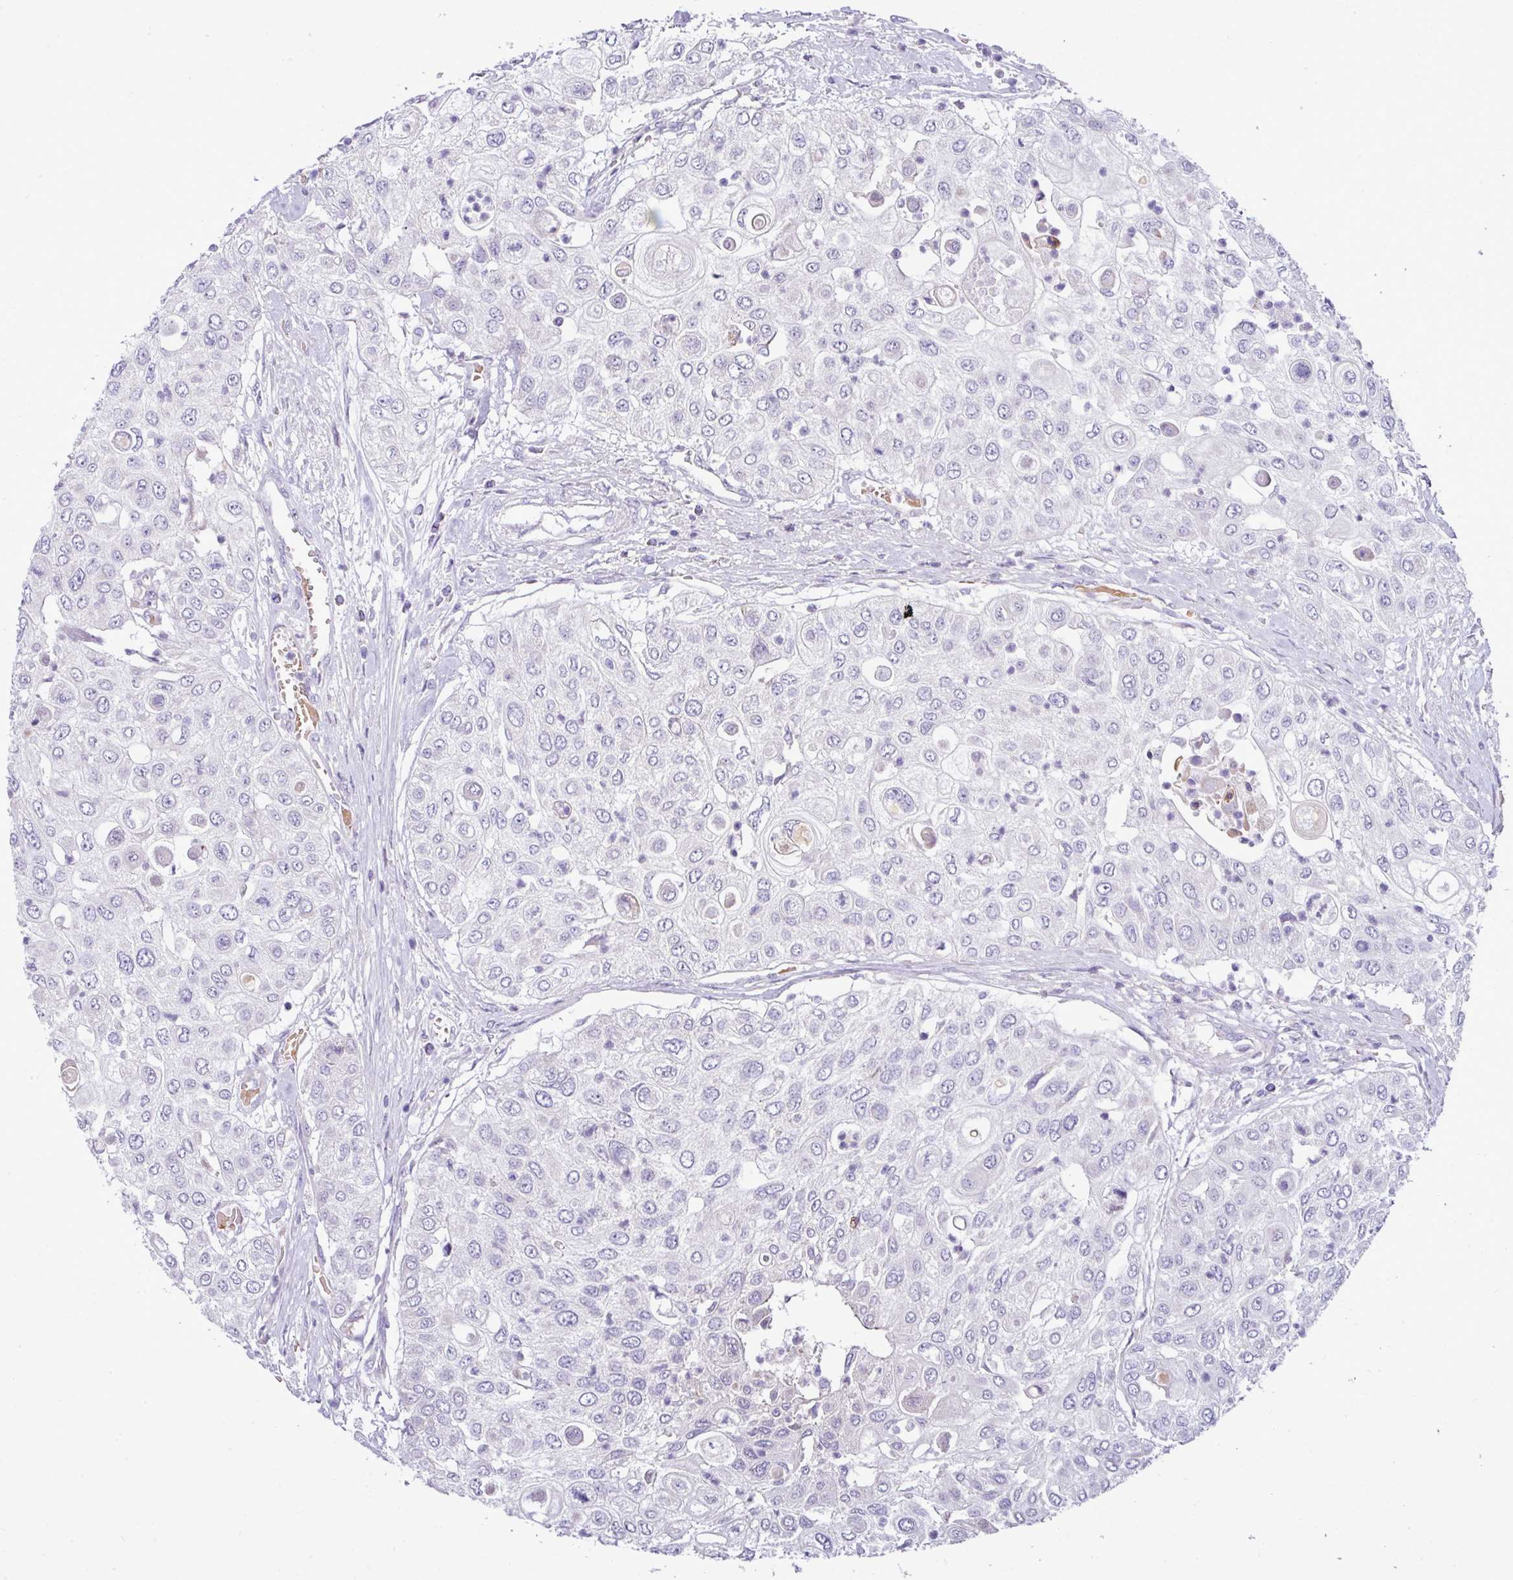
{"staining": {"intensity": "negative", "quantity": "none", "location": "none"}, "tissue": "urothelial cancer", "cell_type": "Tumor cells", "image_type": "cancer", "snomed": [{"axis": "morphology", "description": "Urothelial carcinoma, High grade"}, {"axis": "topography", "description": "Urinary bladder"}], "caption": "Tumor cells show no significant protein positivity in urothelial carcinoma (high-grade).", "gene": "ACAP3", "patient": {"sex": "female", "age": 79}}